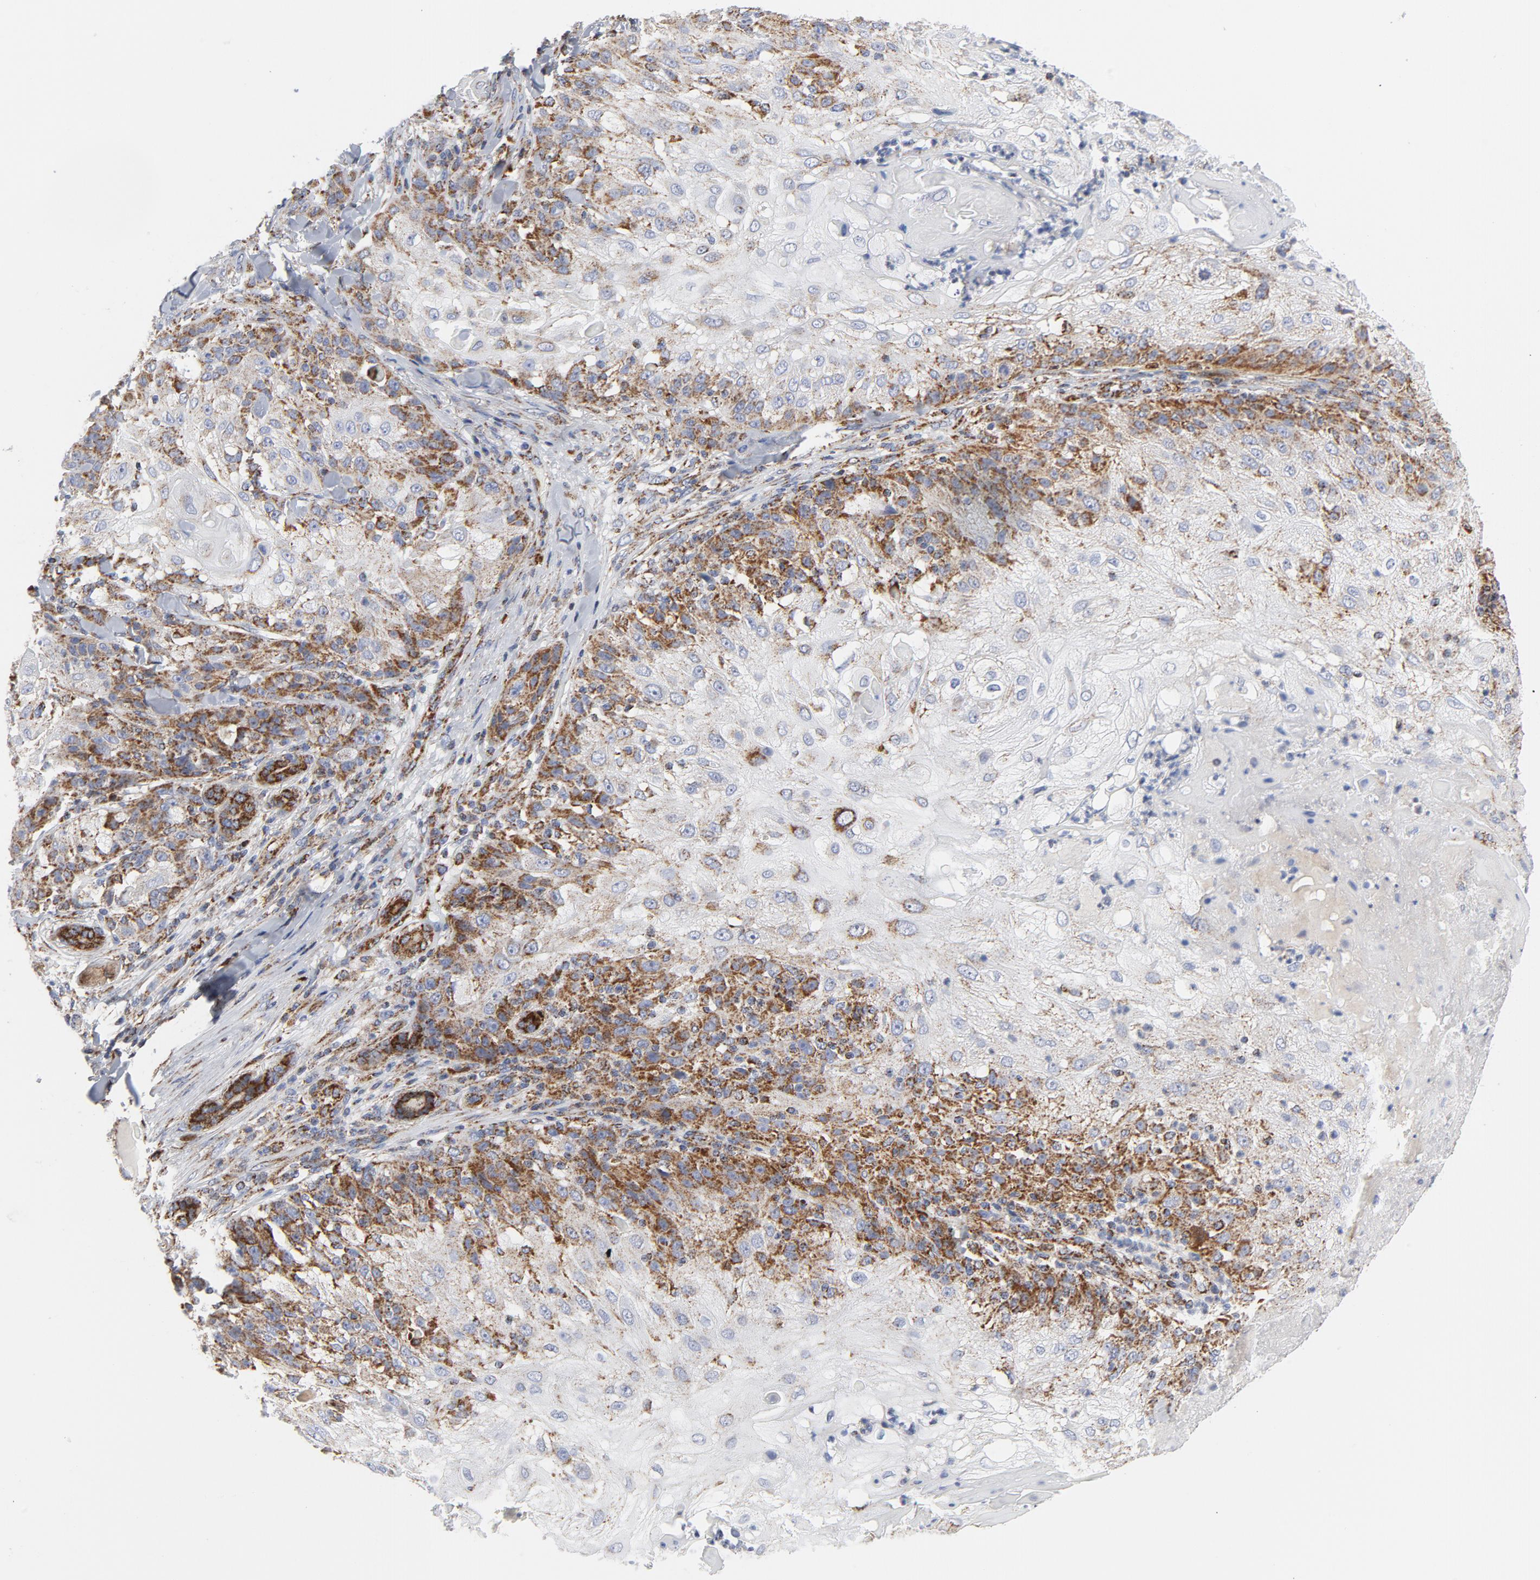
{"staining": {"intensity": "moderate", "quantity": ">75%", "location": "cytoplasmic/membranous"}, "tissue": "skin cancer", "cell_type": "Tumor cells", "image_type": "cancer", "snomed": [{"axis": "morphology", "description": "Normal tissue, NOS"}, {"axis": "morphology", "description": "Squamous cell carcinoma, NOS"}, {"axis": "topography", "description": "Skin"}], "caption": "Immunohistochemistry (IHC) image of human skin cancer (squamous cell carcinoma) stained for a protein (brown), which displays medium levels of moderate cytoplasmic/membranous expression in approximately >75% of tumor cells.", "gene": "CYCS", "patient": {"sex": "female", "age": 83}}